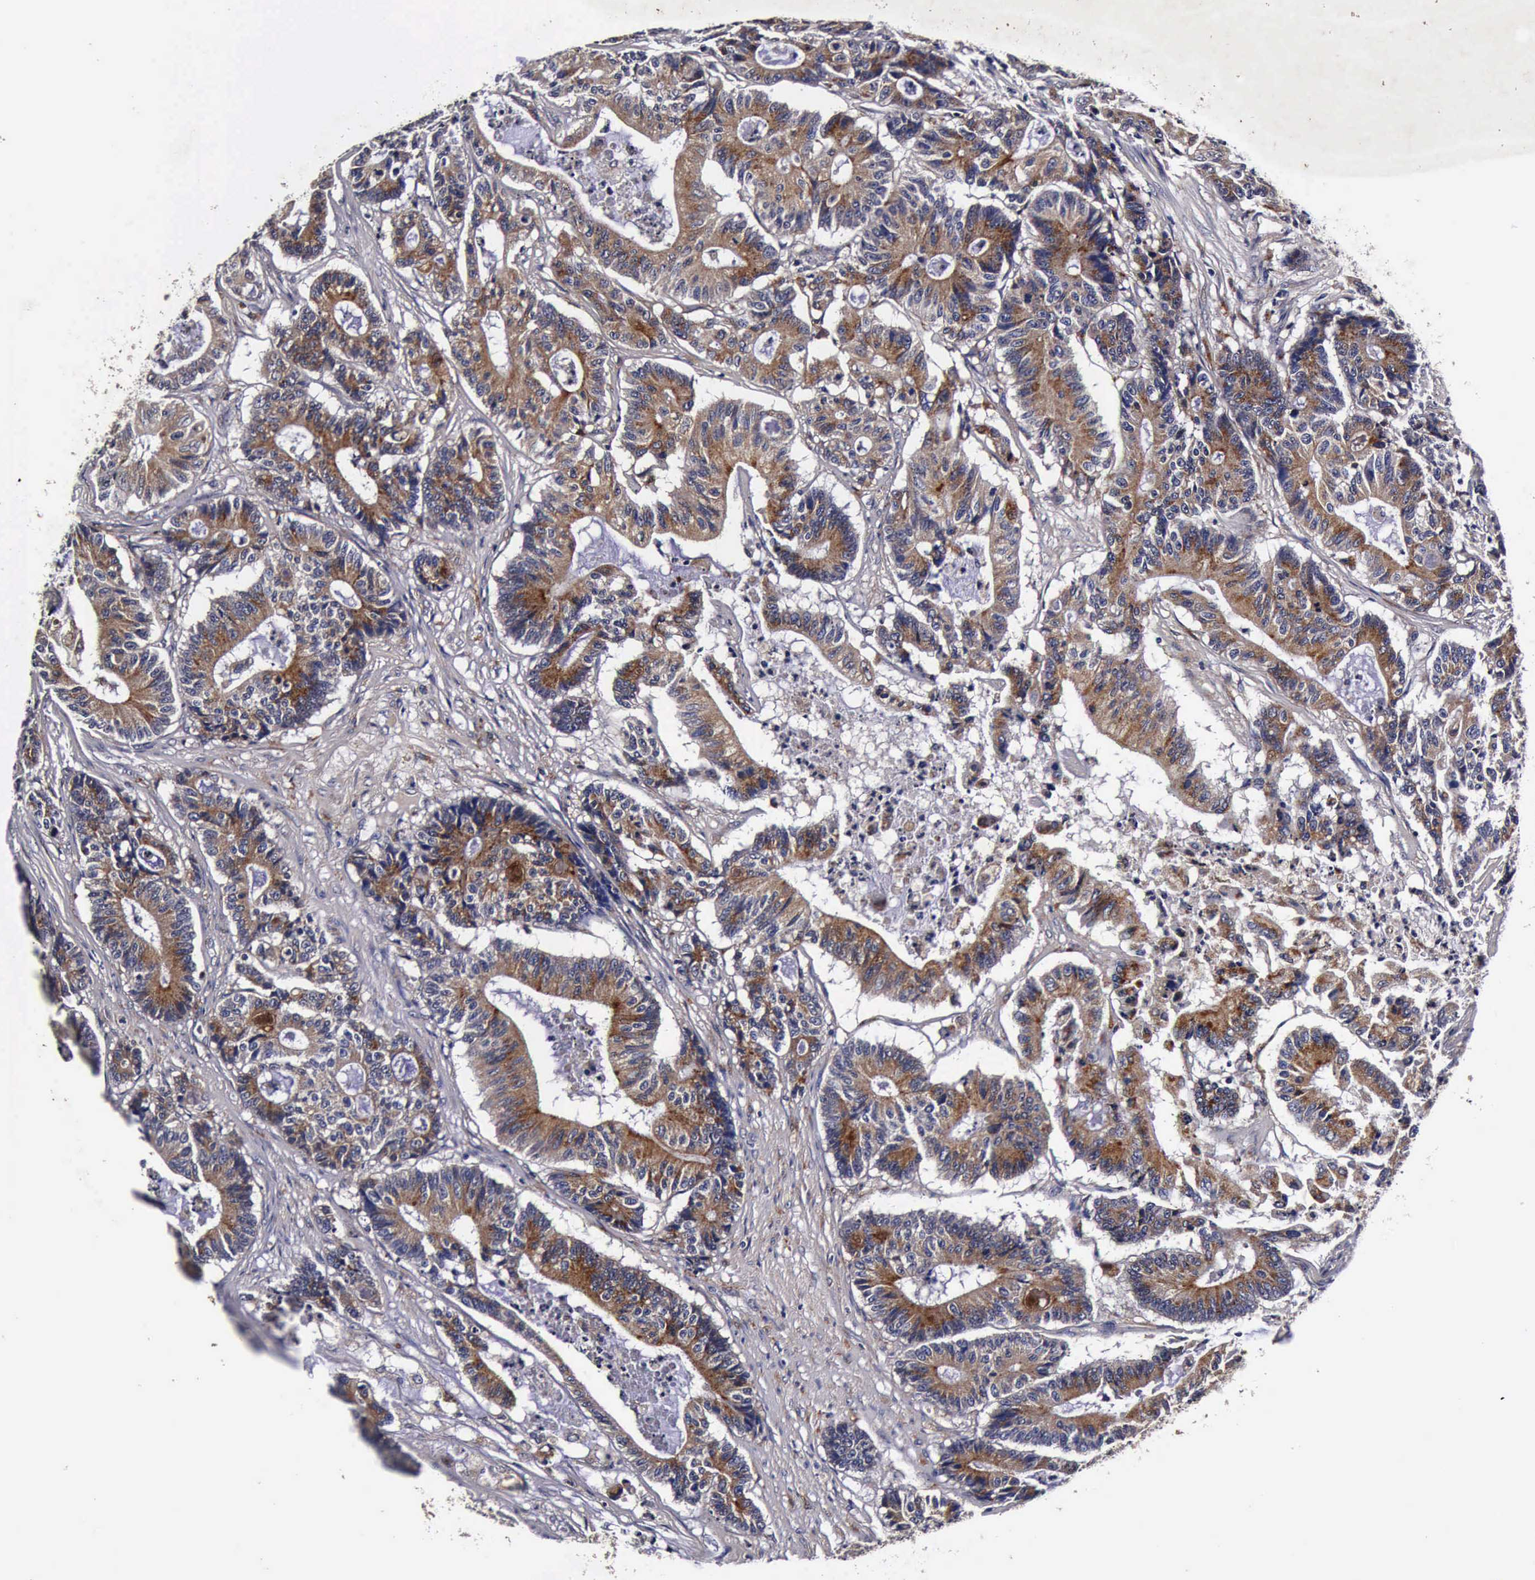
{"staining": {"intensity": "moderate", "quantity": ">75%", "location": "cytoplasmic/membranous"}, "tissue": "colorectal cancer", "cell_type": "Tumor cells", "image_type": "cancer", "snomed": [{"axis": "morphology", "description": "Adenocarcinoma, NOS"}, {"axis": "topography", "description": "Colon"}], "caption": "Brown immunohistochemical staining in human colorectal cancer exhibits moderate cytoplasmic/membranous positivity in about >75% of tumor cells.", "gene": "CST3", "patient": {"sex": "female", "age": 84}}